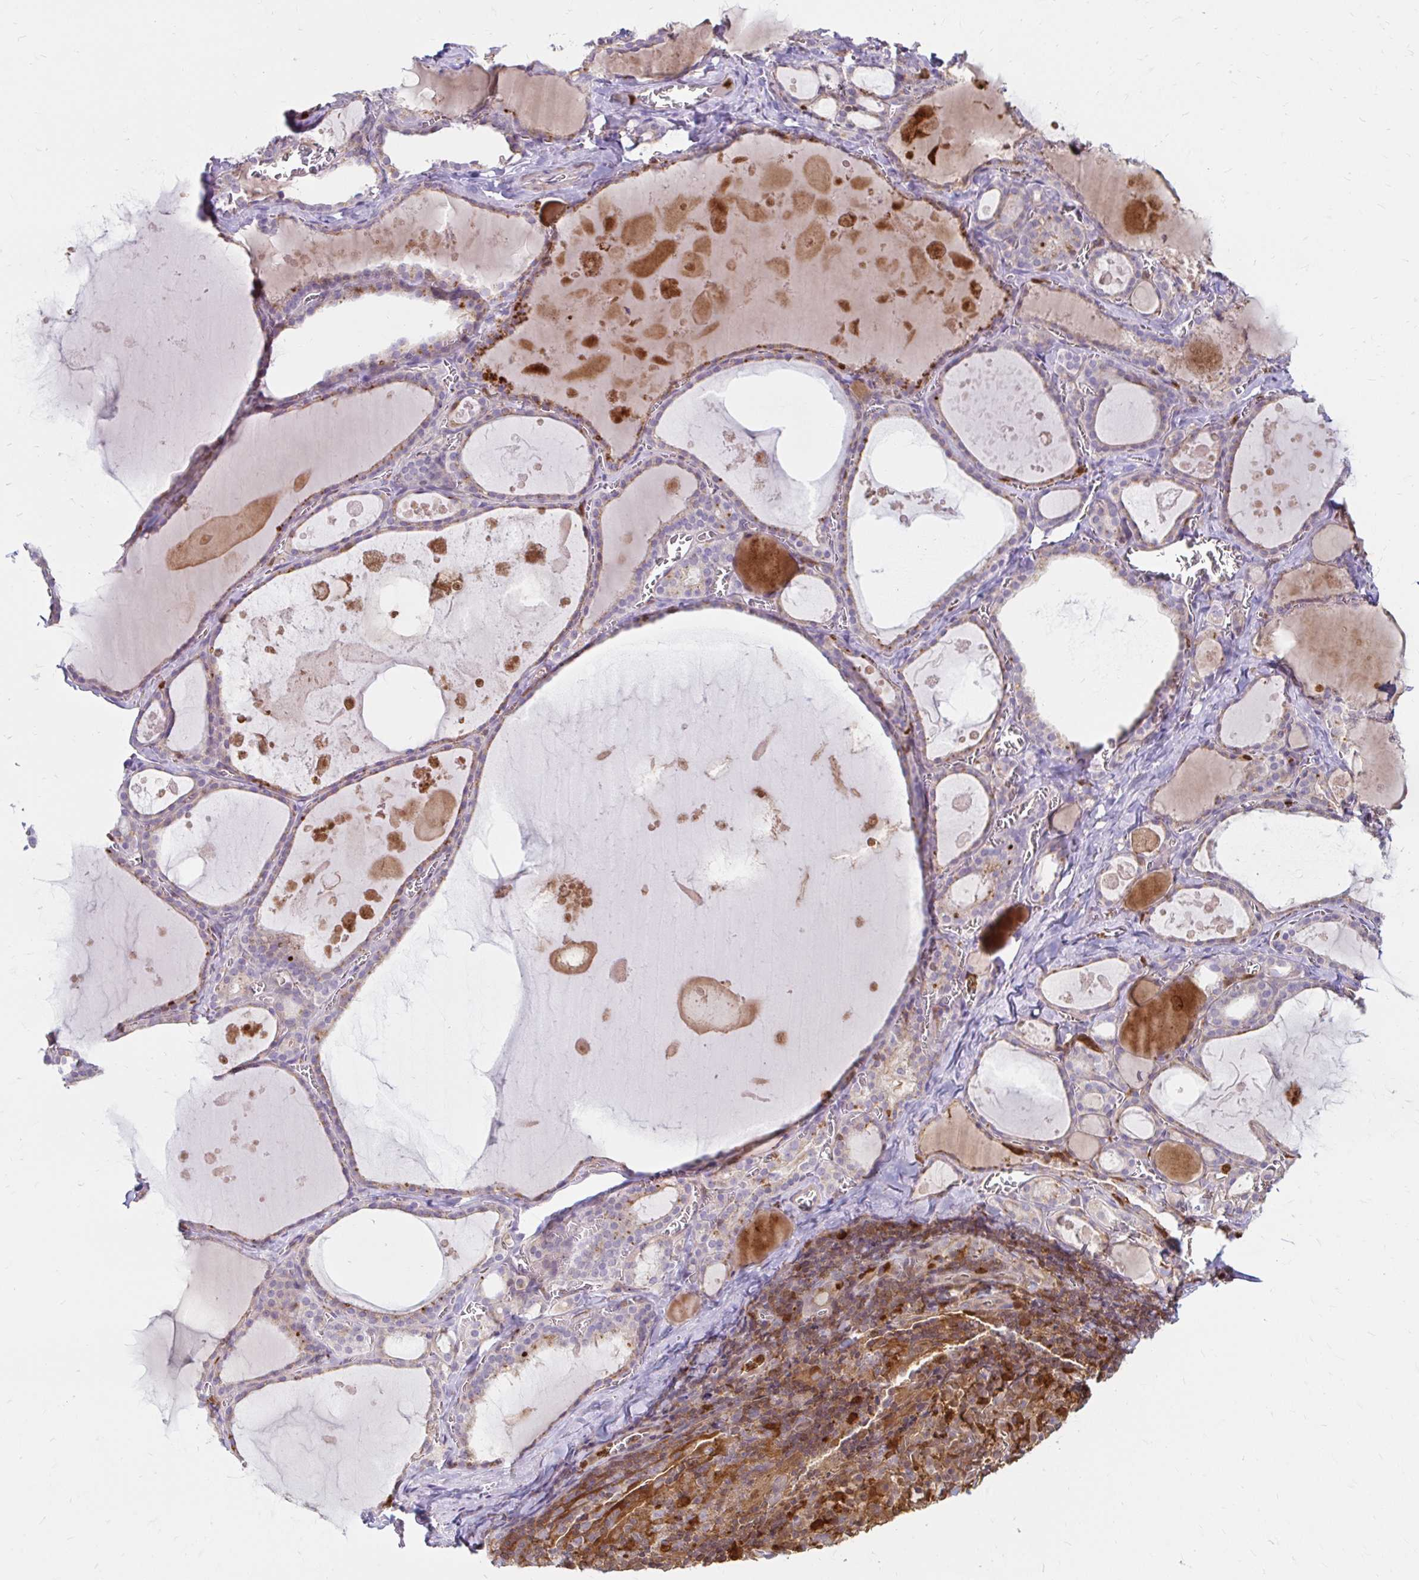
{"staining": {"intensity": "moderate", "quantity": "25%-75%", "location": "cytoplasmic/membranous"}, "tissue": "thyroid gland", "cell_type": "Glandular cells", "image_type": "normal", "snomed": [{"axis": "morphology", "description": "Normal tissue, NOS"}, {"axis": "topography", "description": "Thyroid gland"}], "caption": "A high-resolution photomicrograph shows immunohistochemistry staining of normal thyroid gland, which displays moderate cytoplasmic/membranous expression in approximately 25%-75% of glandular cells. (DAB (3,3'-diaminobenzidine) = brown stain, brightfield microscopy at high magnification).", "gene": "PYCARD", "patient": {"sex": "male", "age": 56}}